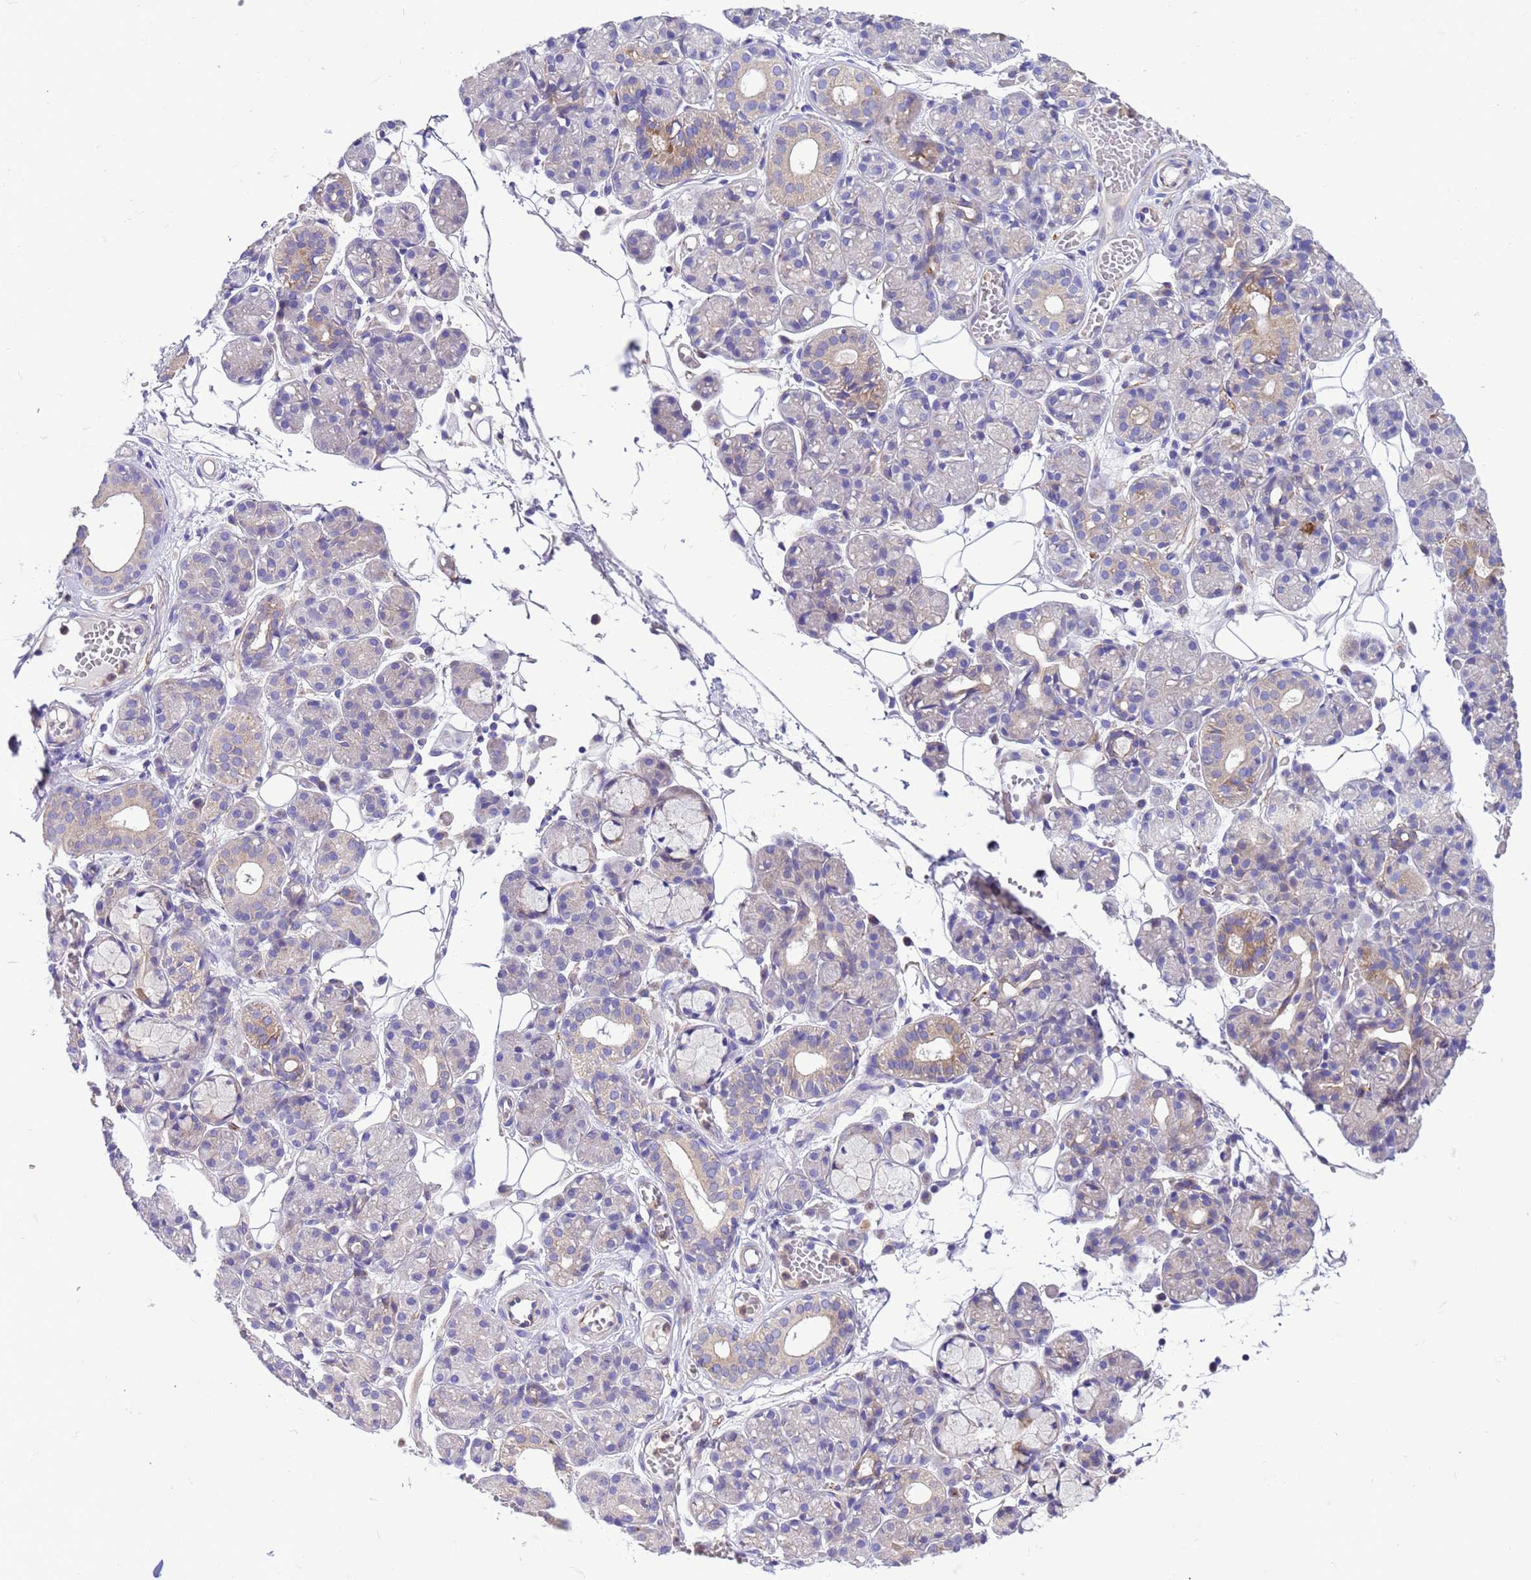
{"staining": {"intensity": "weak", "quantity": "<25%", "location": "cytoplasmic/membranous"}, "tissue": "salivary gland", "cell_type": "Glandular cells", "image_type": "normal", "snomed": [{"axis": "morphology", "description": "Normal tissue, NOS"}, {"axis": "topography", "description": "Salivary gland"}], "caption": "High power microscopy photomicrograph of an IHC image of unremarkable salivary gland, revealing no significant expression in glandular cells.", "gene": "KICS2", "patient": {"sex": "male", "age": 63}}